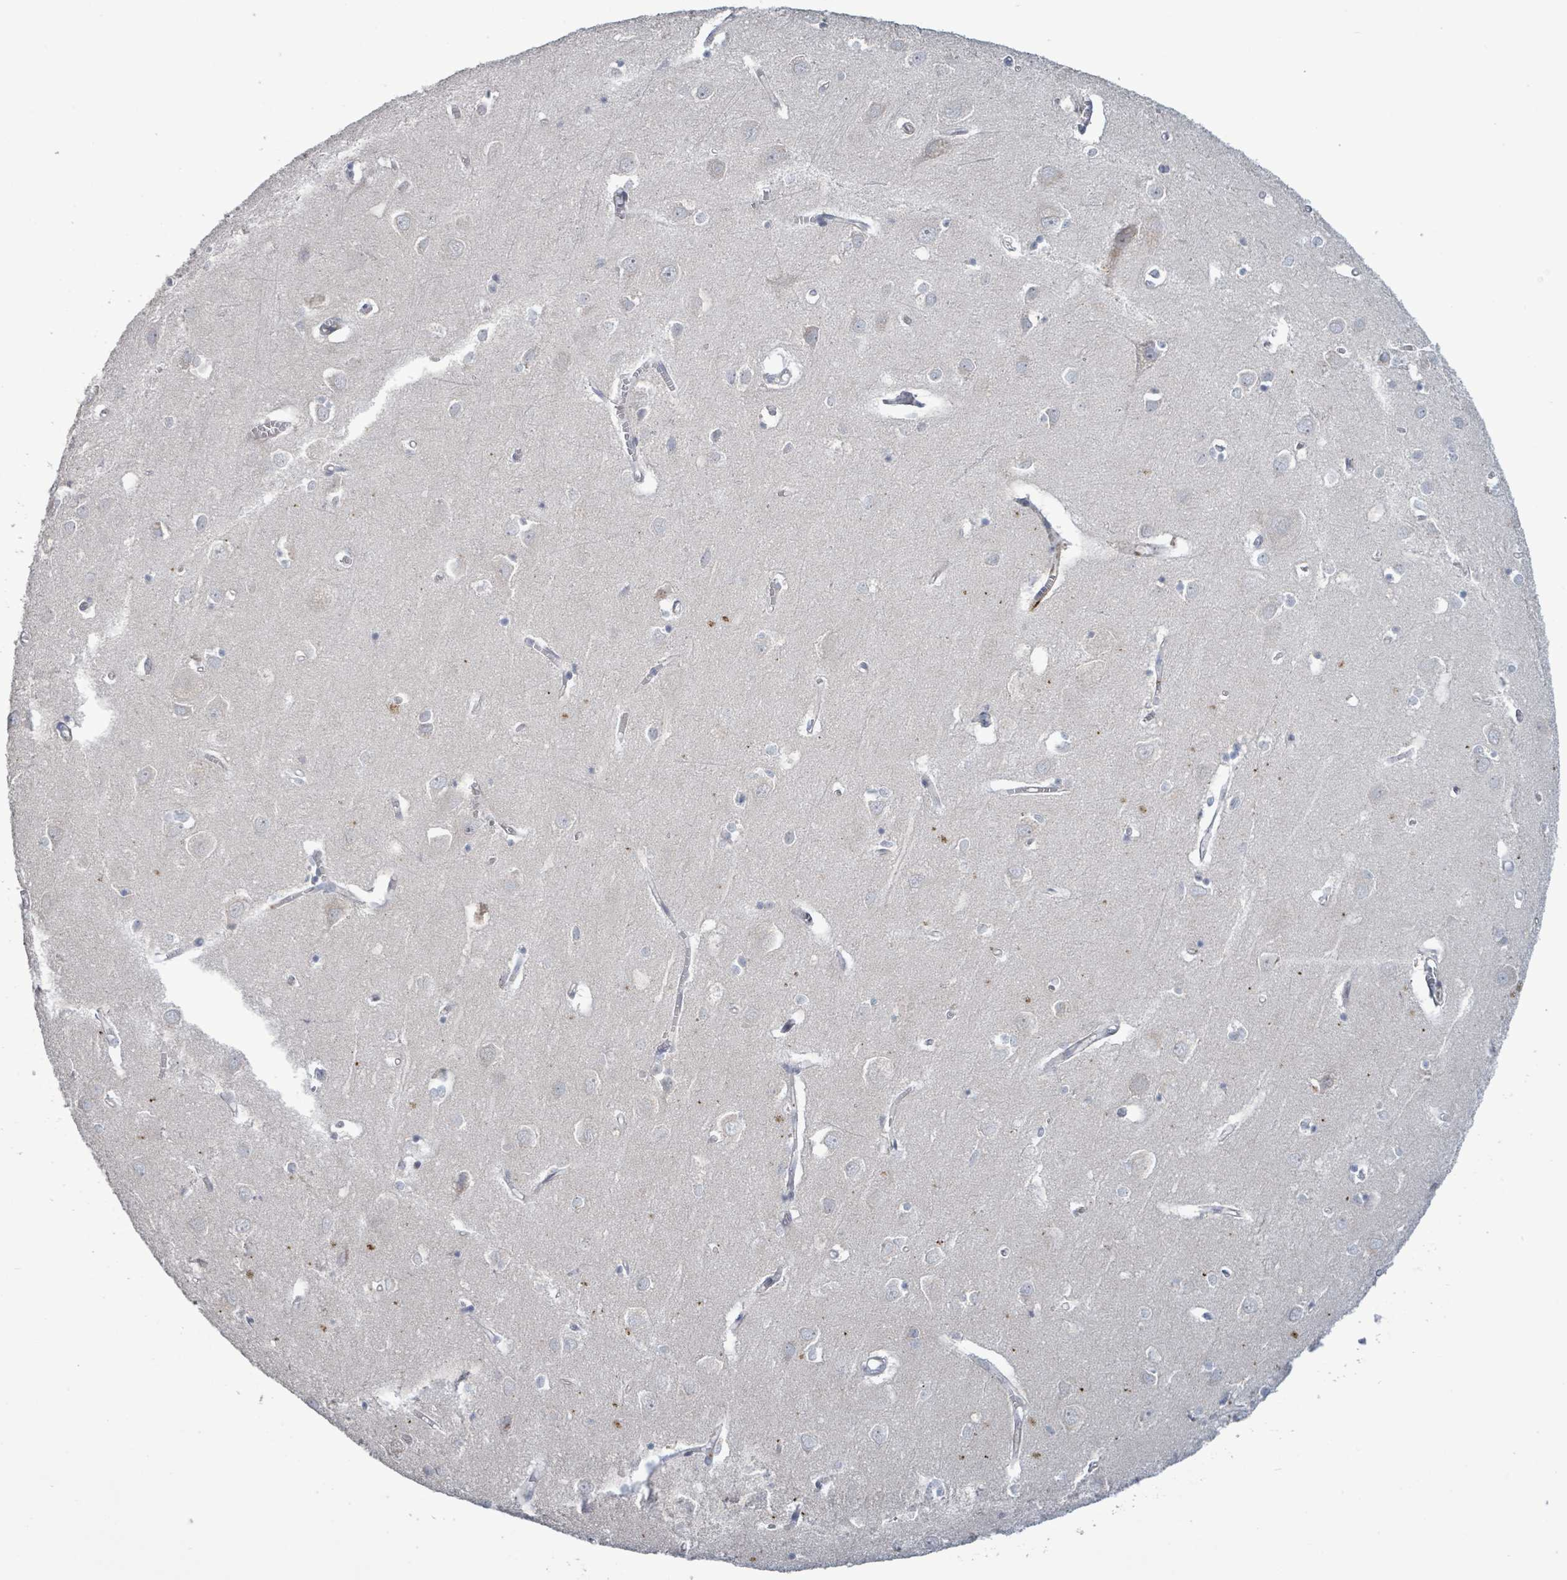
{"staining": {"intensity": "negative", "quantity": "none", "location": "none"}, "tissue": "cerebral cortex", "cell_type": "Endothelial cells", "image_type": "normal", "snomed": [{"axis": "morphology", "description": "Normal tissue, NOS"}, {"axis": "topography", "description": "Cerebral cortex"}], "caption": "This is an immunohistochemistry (IHC) image of normal human cerebral cortex. There is no staining in endothelial cells.", "gene": "LILRA4", "patient": {"sex": "male", "age": 70}}